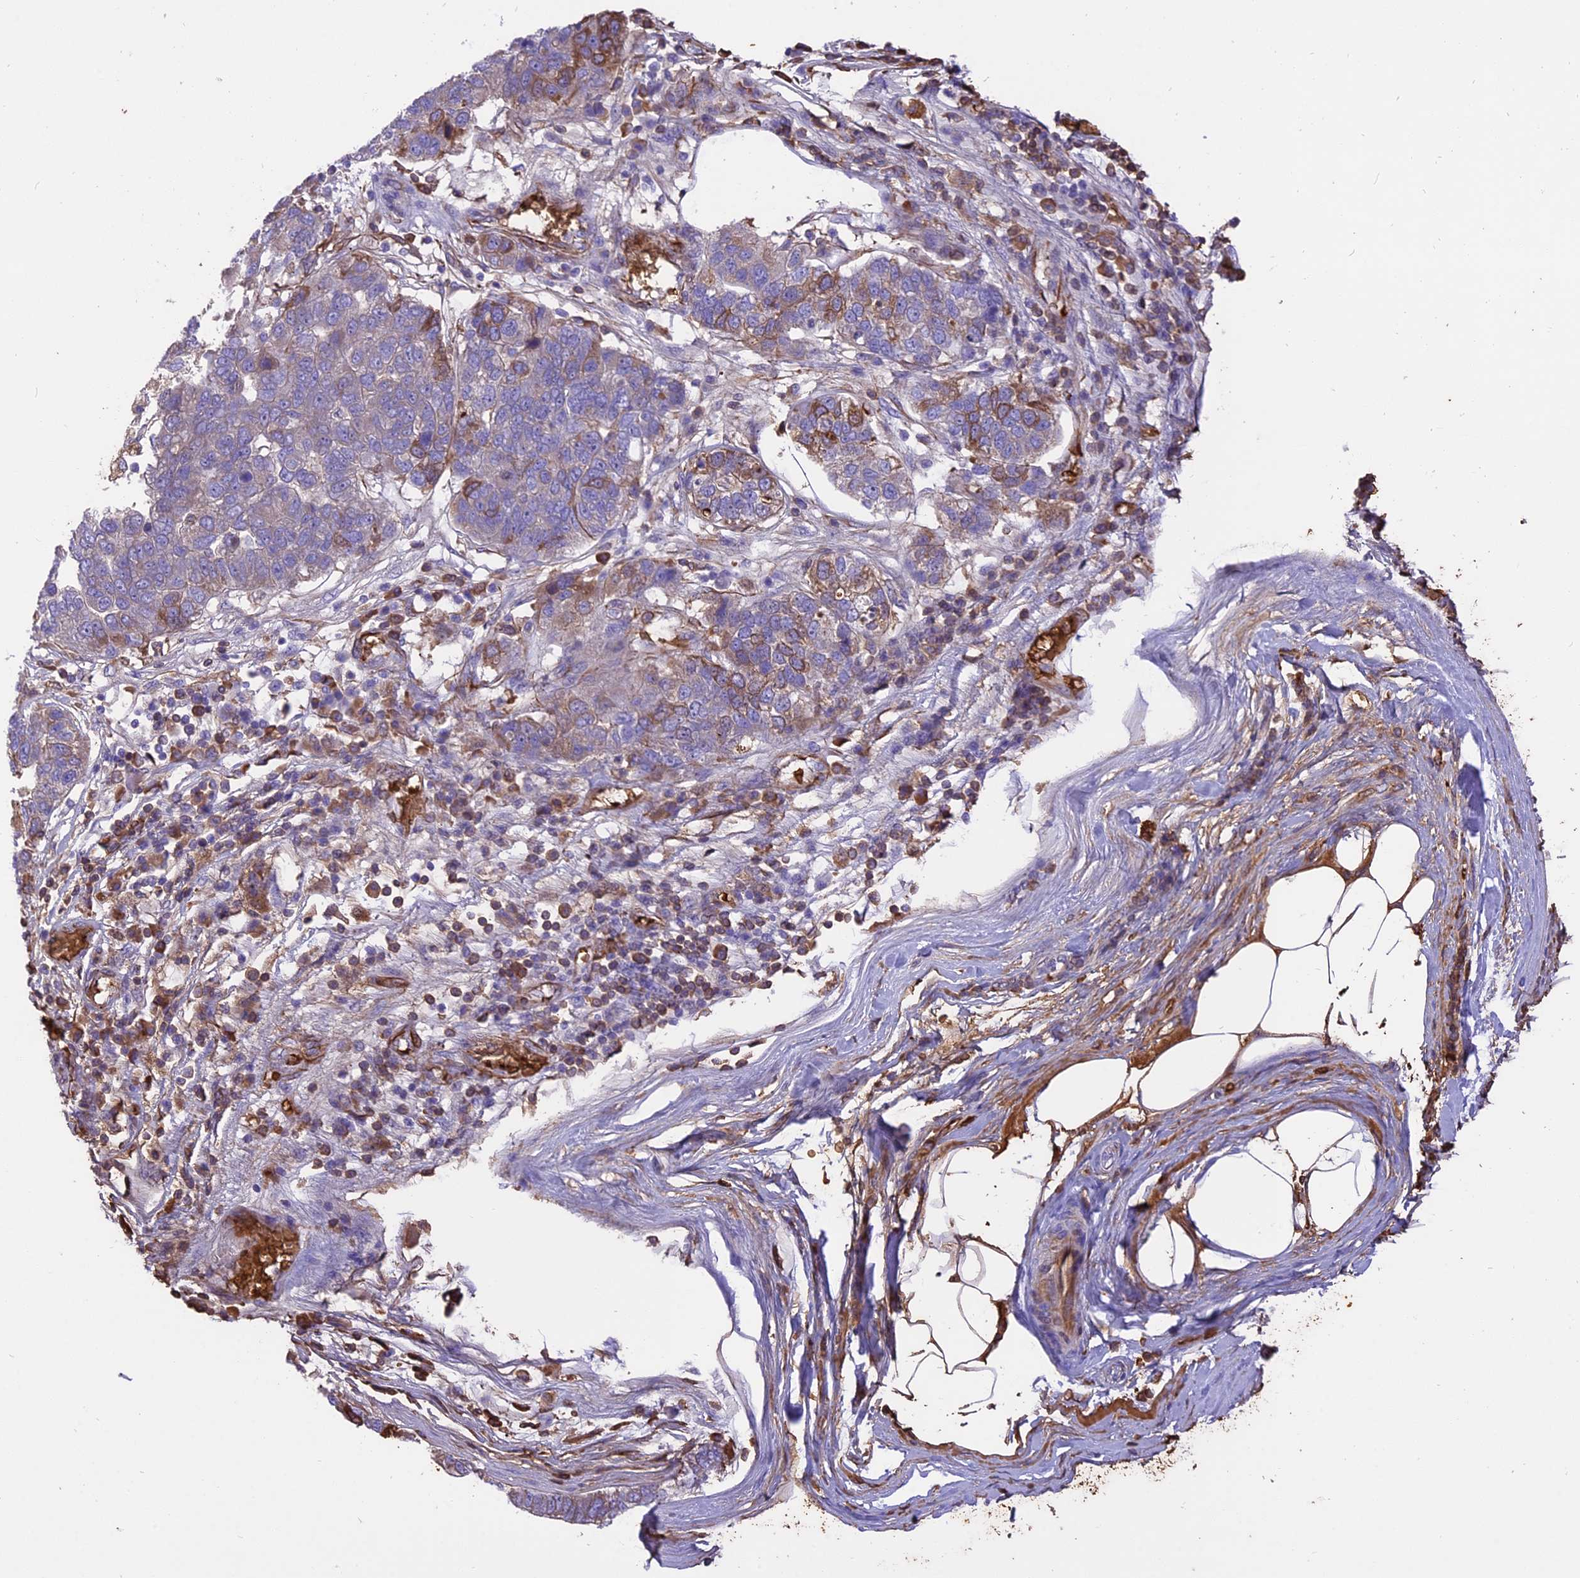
{"staining": {"intensity": "moderate", "quantity": "<25%", "location": "cytoplasmic/membranous"}, "tissue": "pancreatic cancer", "cell_type": "Tumor cells", "image_type": "cancer", "snomed": [{"axis": "morphology", "description": "Adenocarcinoma, NOS"}, {"axis": "topography", "description": "Pancreas"}], "caption": "Human pancreatic cancer stained for a protein (brown) reveals moderate cytoplasmic/membranous positive staining in approximately <25% of tumor cells.", "gene": "TTC4", "patient": {"sex": "female", "age": 61}}